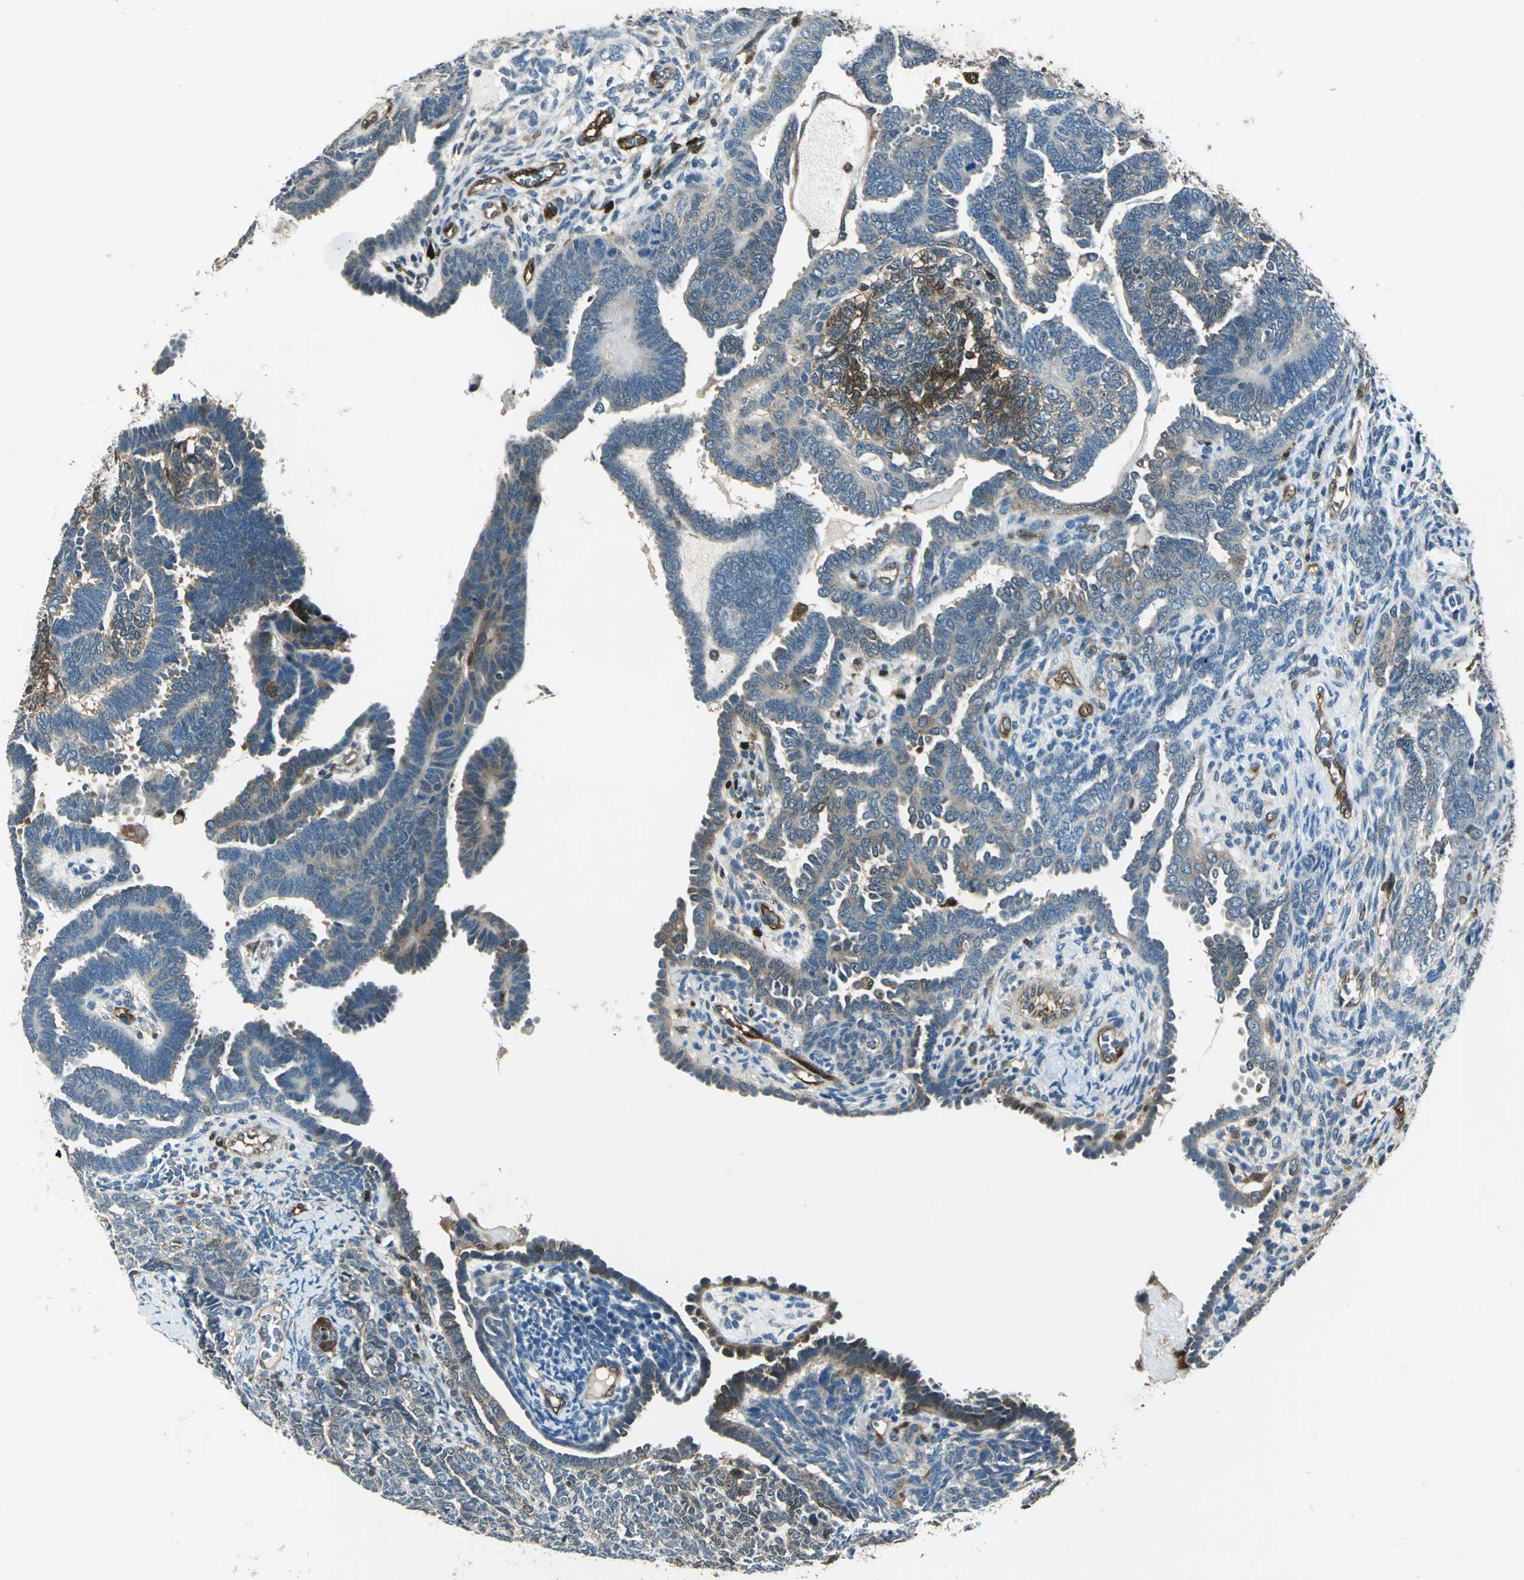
{"staining": {"intensity": "weak", "quantity": "25%-75%", "location": "cytoplasmic/membranous"}, "tissue": "endometrial cancer", "cell_type": "Tumor cells", "image_type": "cancer", "snomed": [{"axis": "morphology", "description": "Neoplasm, malignant, NOS"}, {"axis": "topography", "description": "Endometrium"}], "caption": "Protein staining shows weak cytoplasmic/membranous expression in approximately 25%-75% of tumor cells in malignant neoplasm (endometrial).", "gene": "RRM2B", "patient": {"sex": "female", "age": 74}}